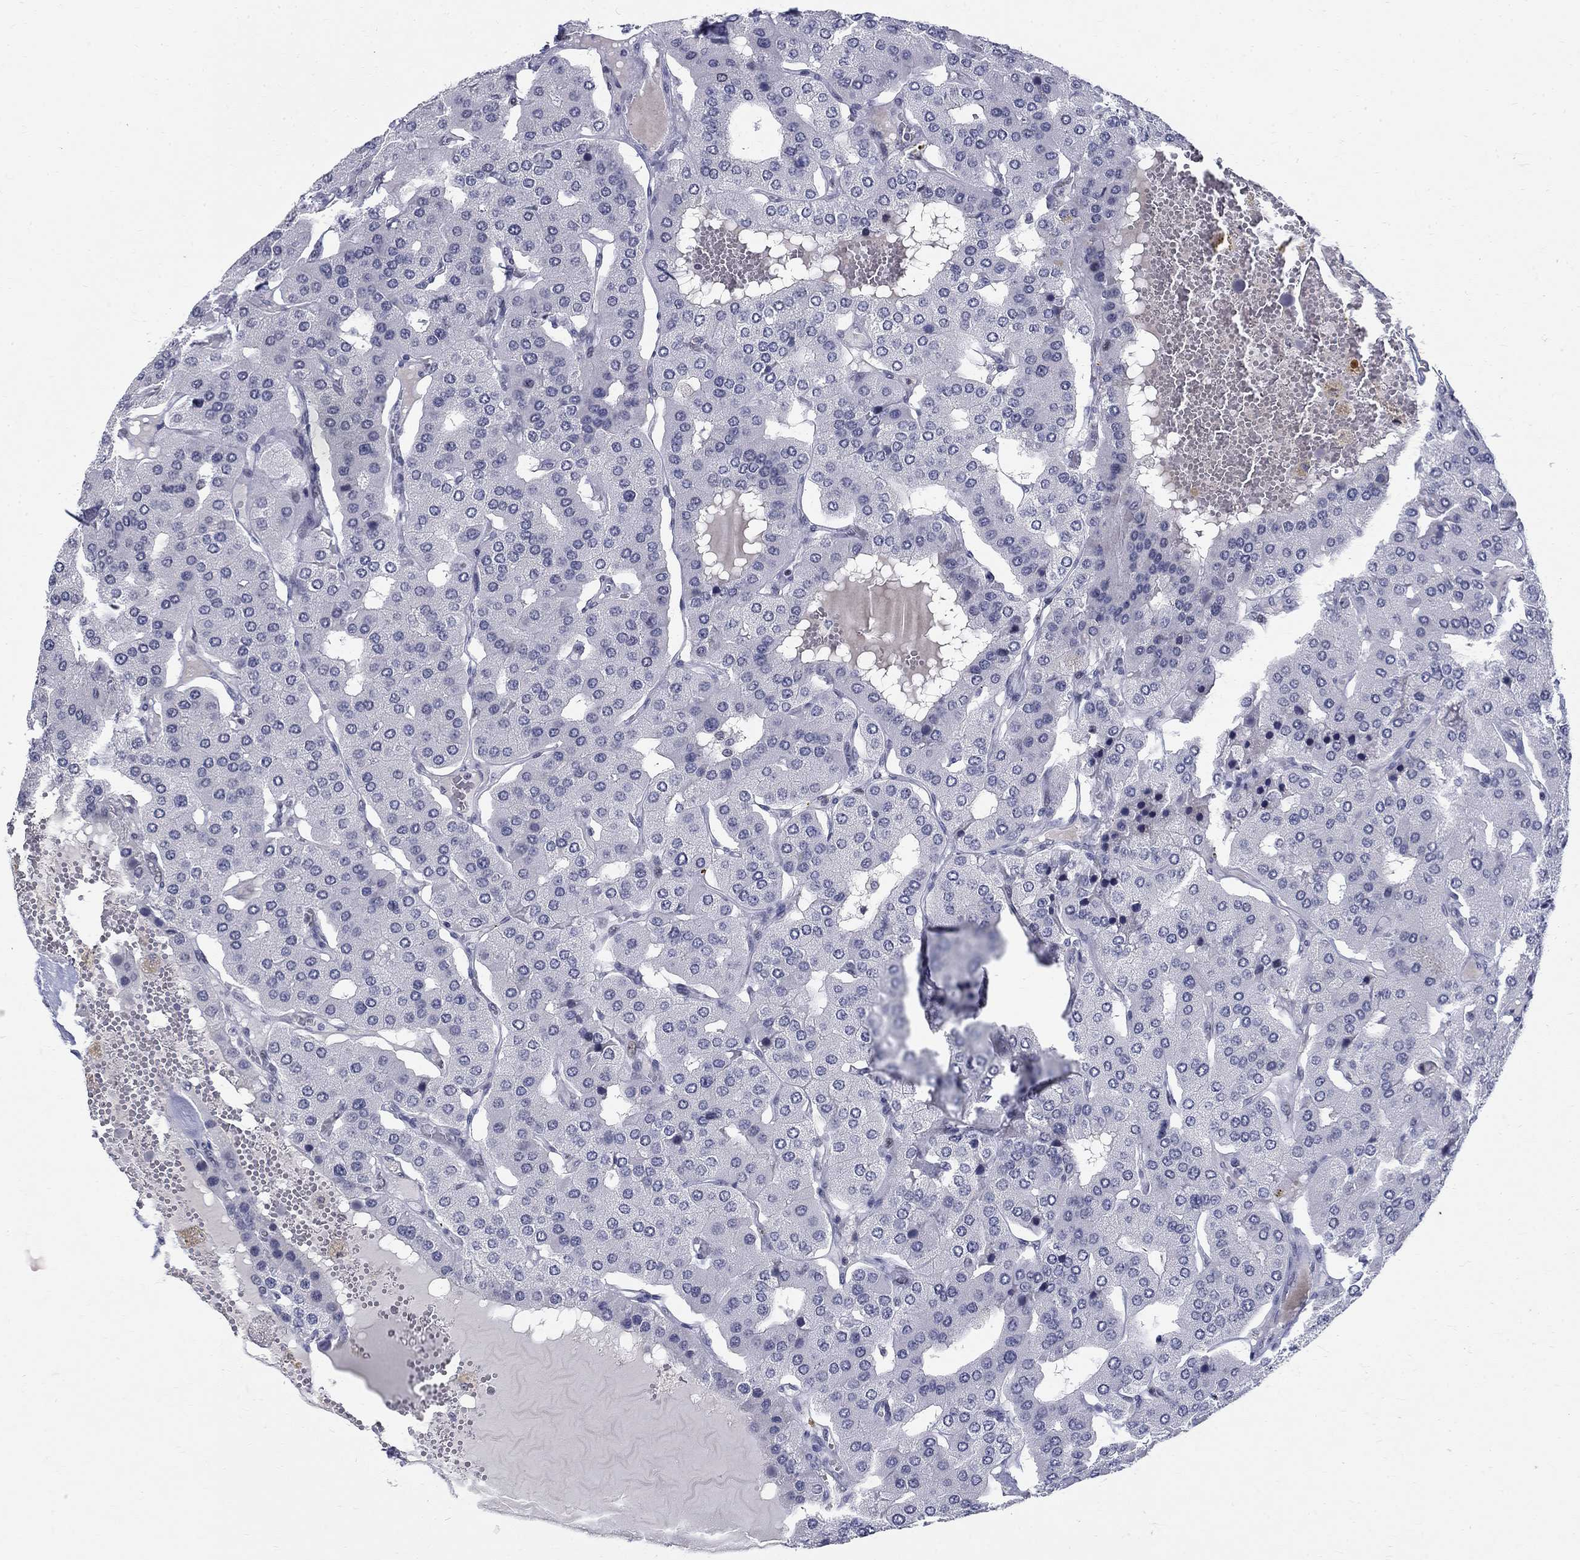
{"staining": {"intensity": "negative", "quantity": "none", "location": "none"}, "tissue": "parathyroid gland", "cell_type": "Glandular cells", "image_type": "normal", "snomed": [{"axis": "morphology", "description": "Normal tissue, NOS"}, {"axis": "morphology", "description": "Adenoma, NOS"}, {"axis": "topography", "description": "Parathyroid gland"}], "caption": "A high-resolution histopathology image shows IHC staining of unremarkable parathyroid gland, which displays no significant staining in glandular cells.", "gene": "BHLHE22", "patient": {"sex": "female", "age": 86}}